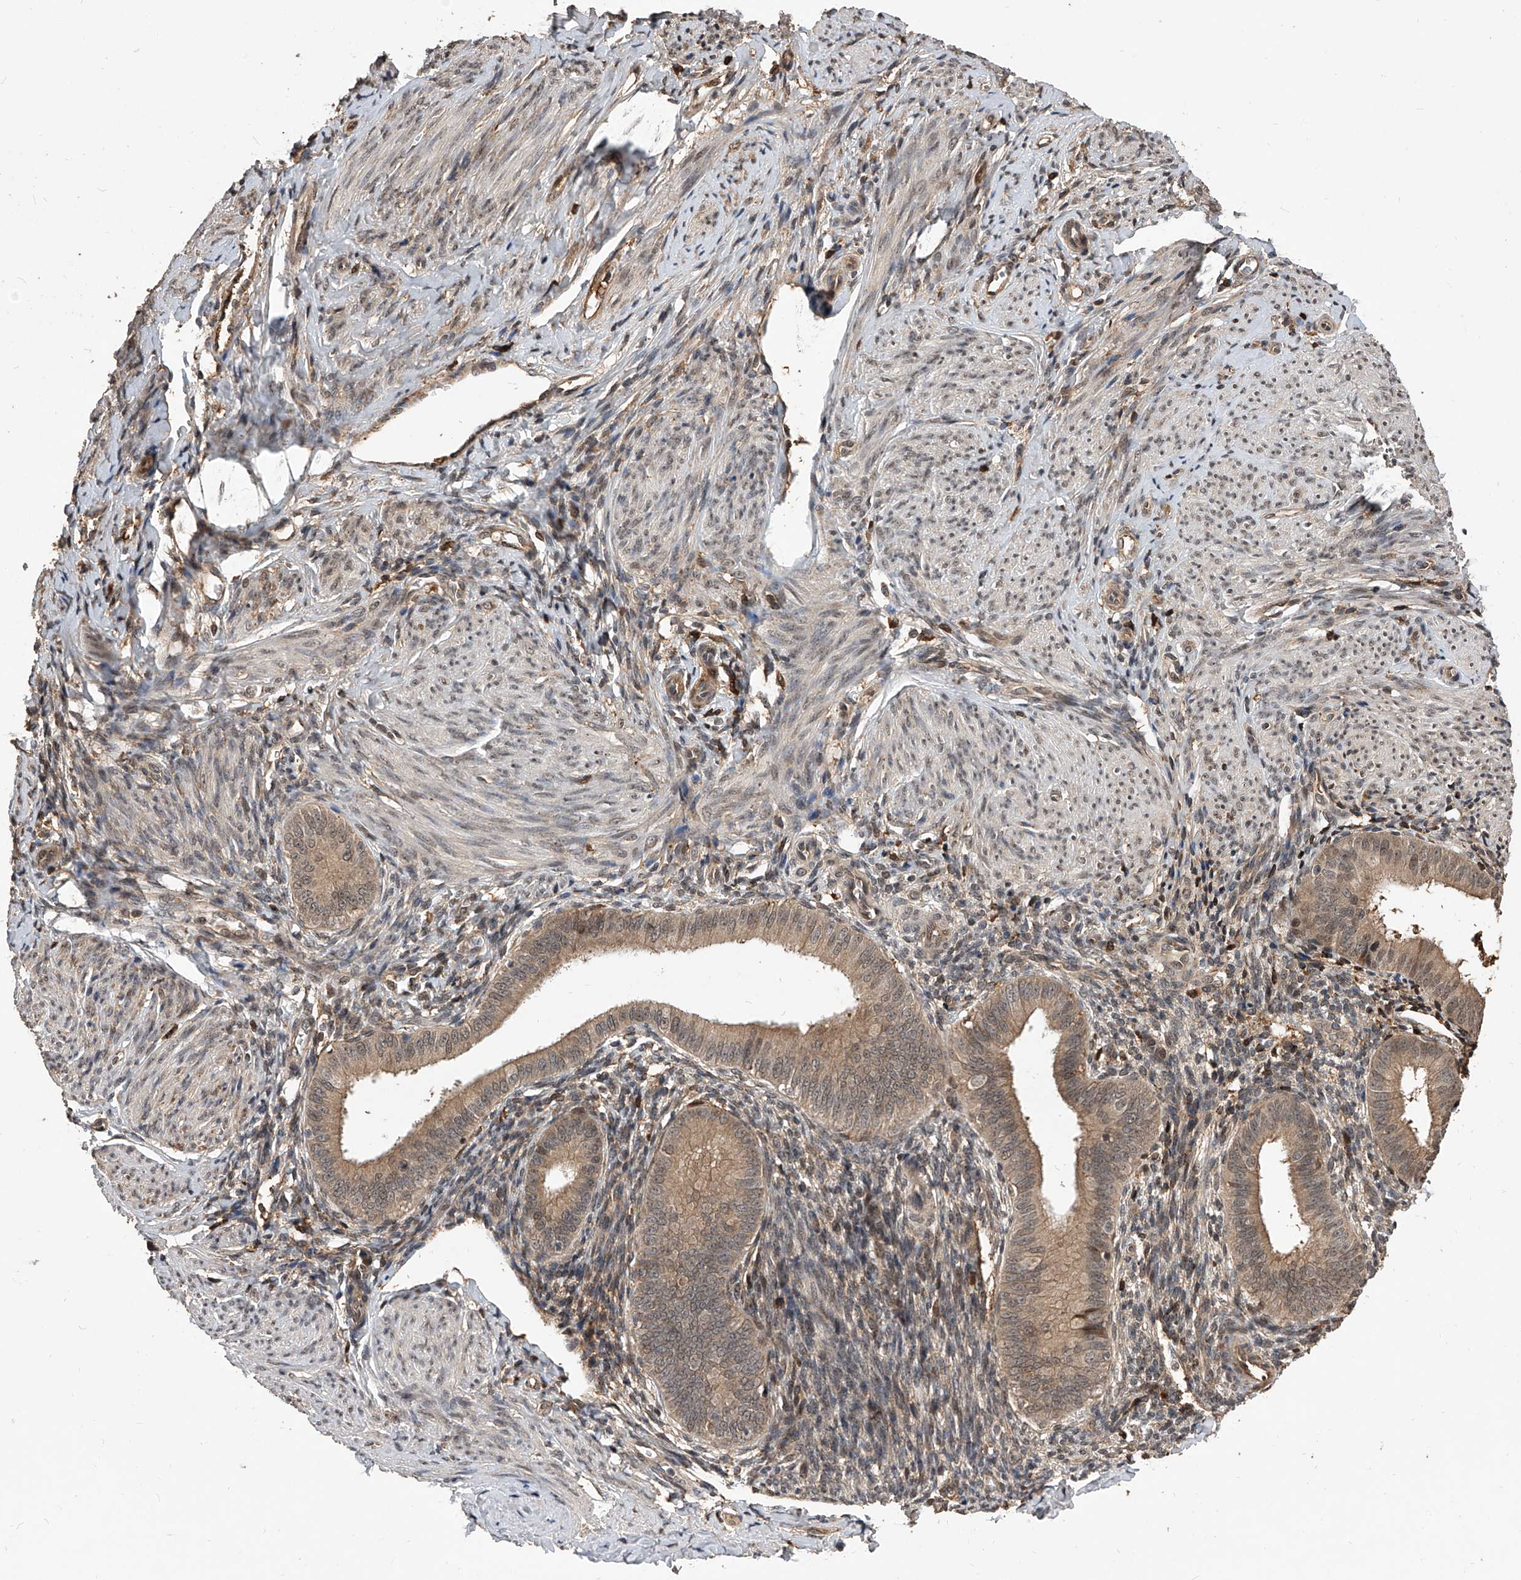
{"staining": {"intensity": "moderate", "quantity": "25%-75%", "location": "cytoplasmic/membranous"}, "tissue": "endometrium", "cell_type": "Cells in endometrial stroma", "image_type": "normal", "snomed": [{"axis": "morphology", "description": "Normal tissue, NOS"}, {"axis": "topography", "description": "Uterus"}, {"axis": "topography", "description": "Endometrium"}], "caption": "High-power microscopy captured an immunohistochemistry (IHC) photomicrograph of benign endometrium, revealing moderate cytoplasmic/membranous expression in about 25%-75% of cells in endometrial stroma.", "gene": "CFAP410", "patient": {"sex": "female", "age": 48}}